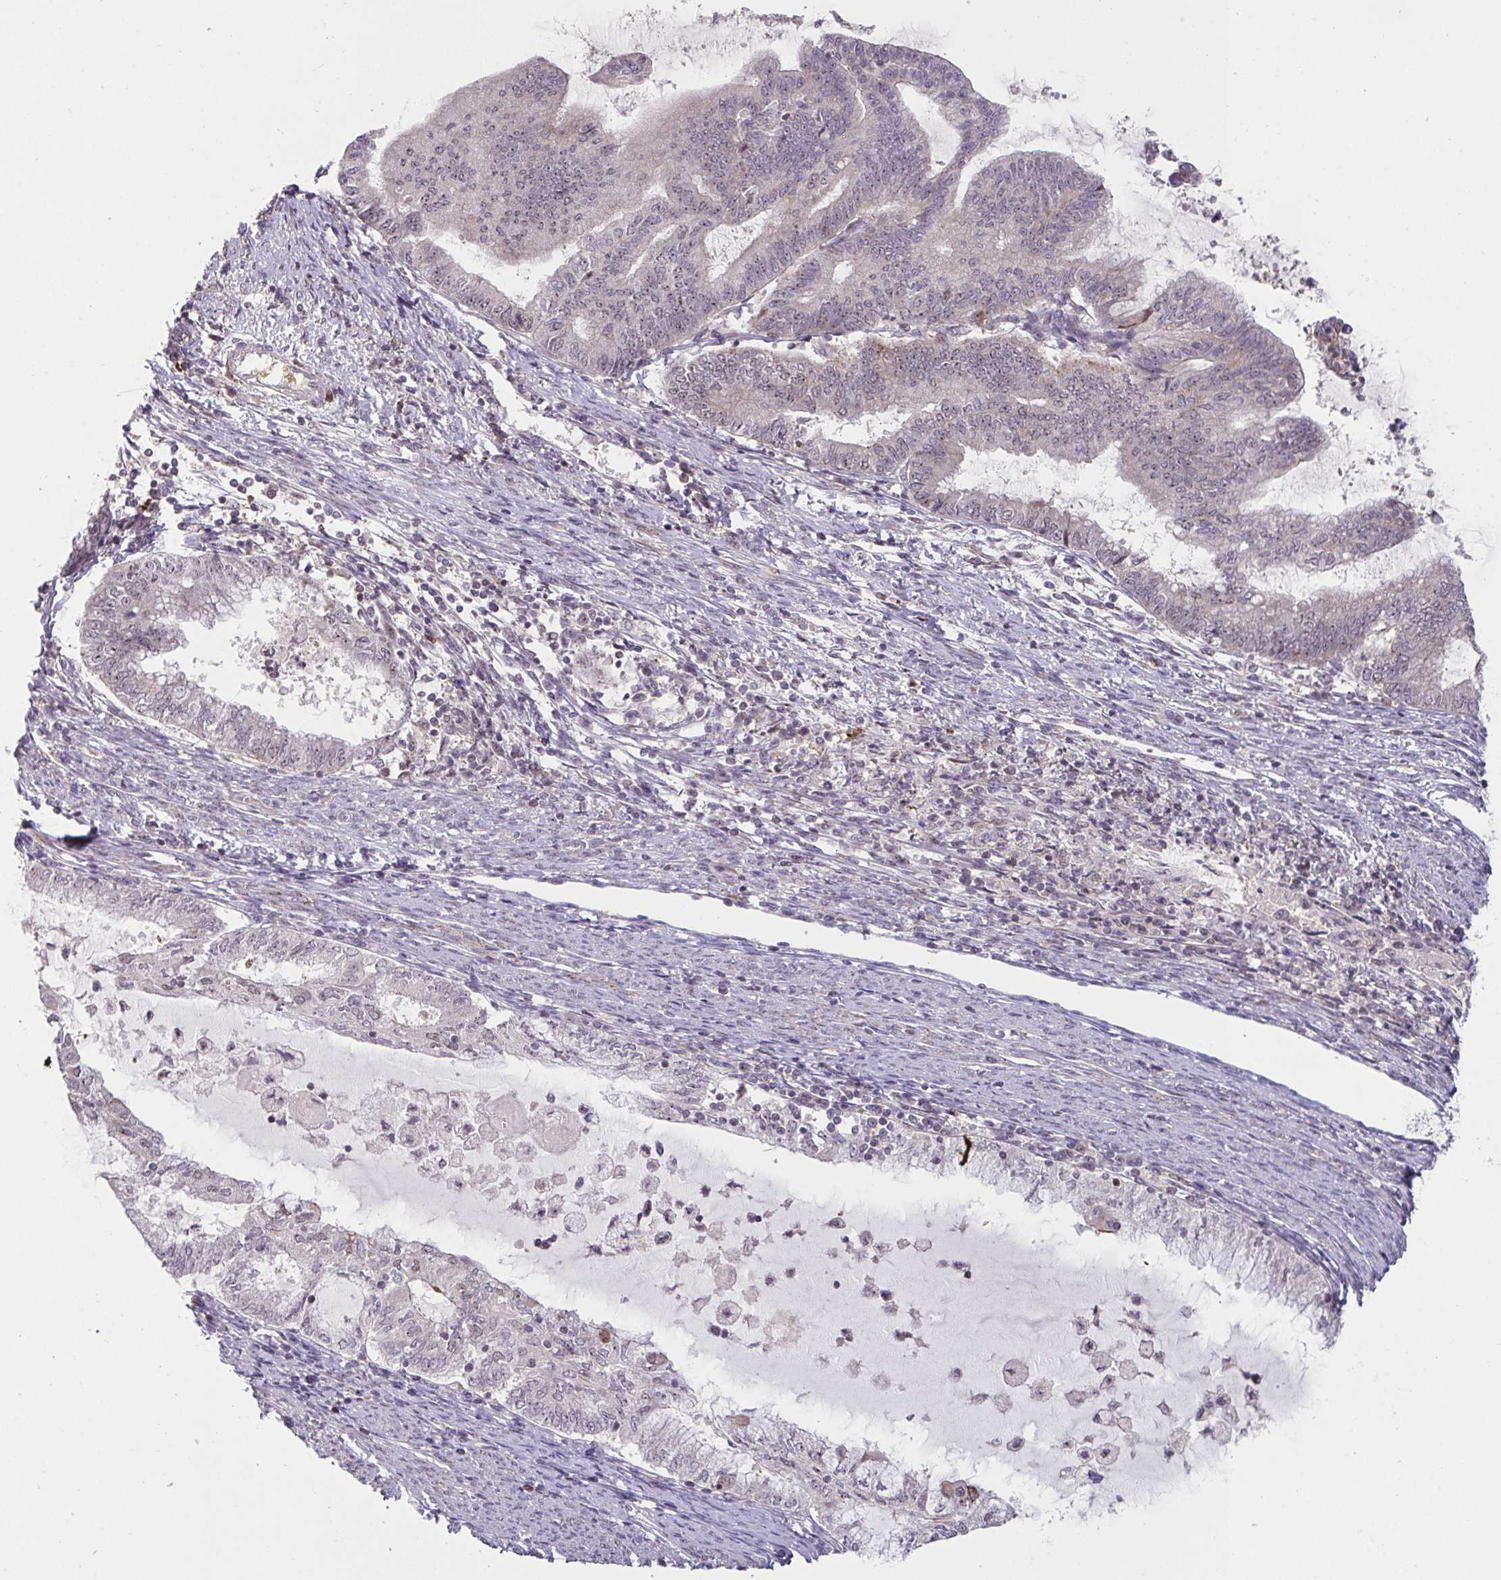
{"staining": {"intensity": "weak", "quantity": "25%-75%", "location": "nuclear"}, "tissue": "endometrial cancer", "cell_type": "Tumor cells", "image_type": "cancer", "snomed": [{"axis": "morphology", "description": "Adenocarcinoma, NOS"}, {"axis": "topography", "description": "Endometrium"}], "caption": "Immunohistochemistry (DAB (3,3'-diaminobenzidine)) staining of endometrial adenocarcinoma reveals weak nuclear protein expression in about 25%-75% of tumor cells.", "gene": "NLRP13", "patient": {"sex": "female", "age": 79}}